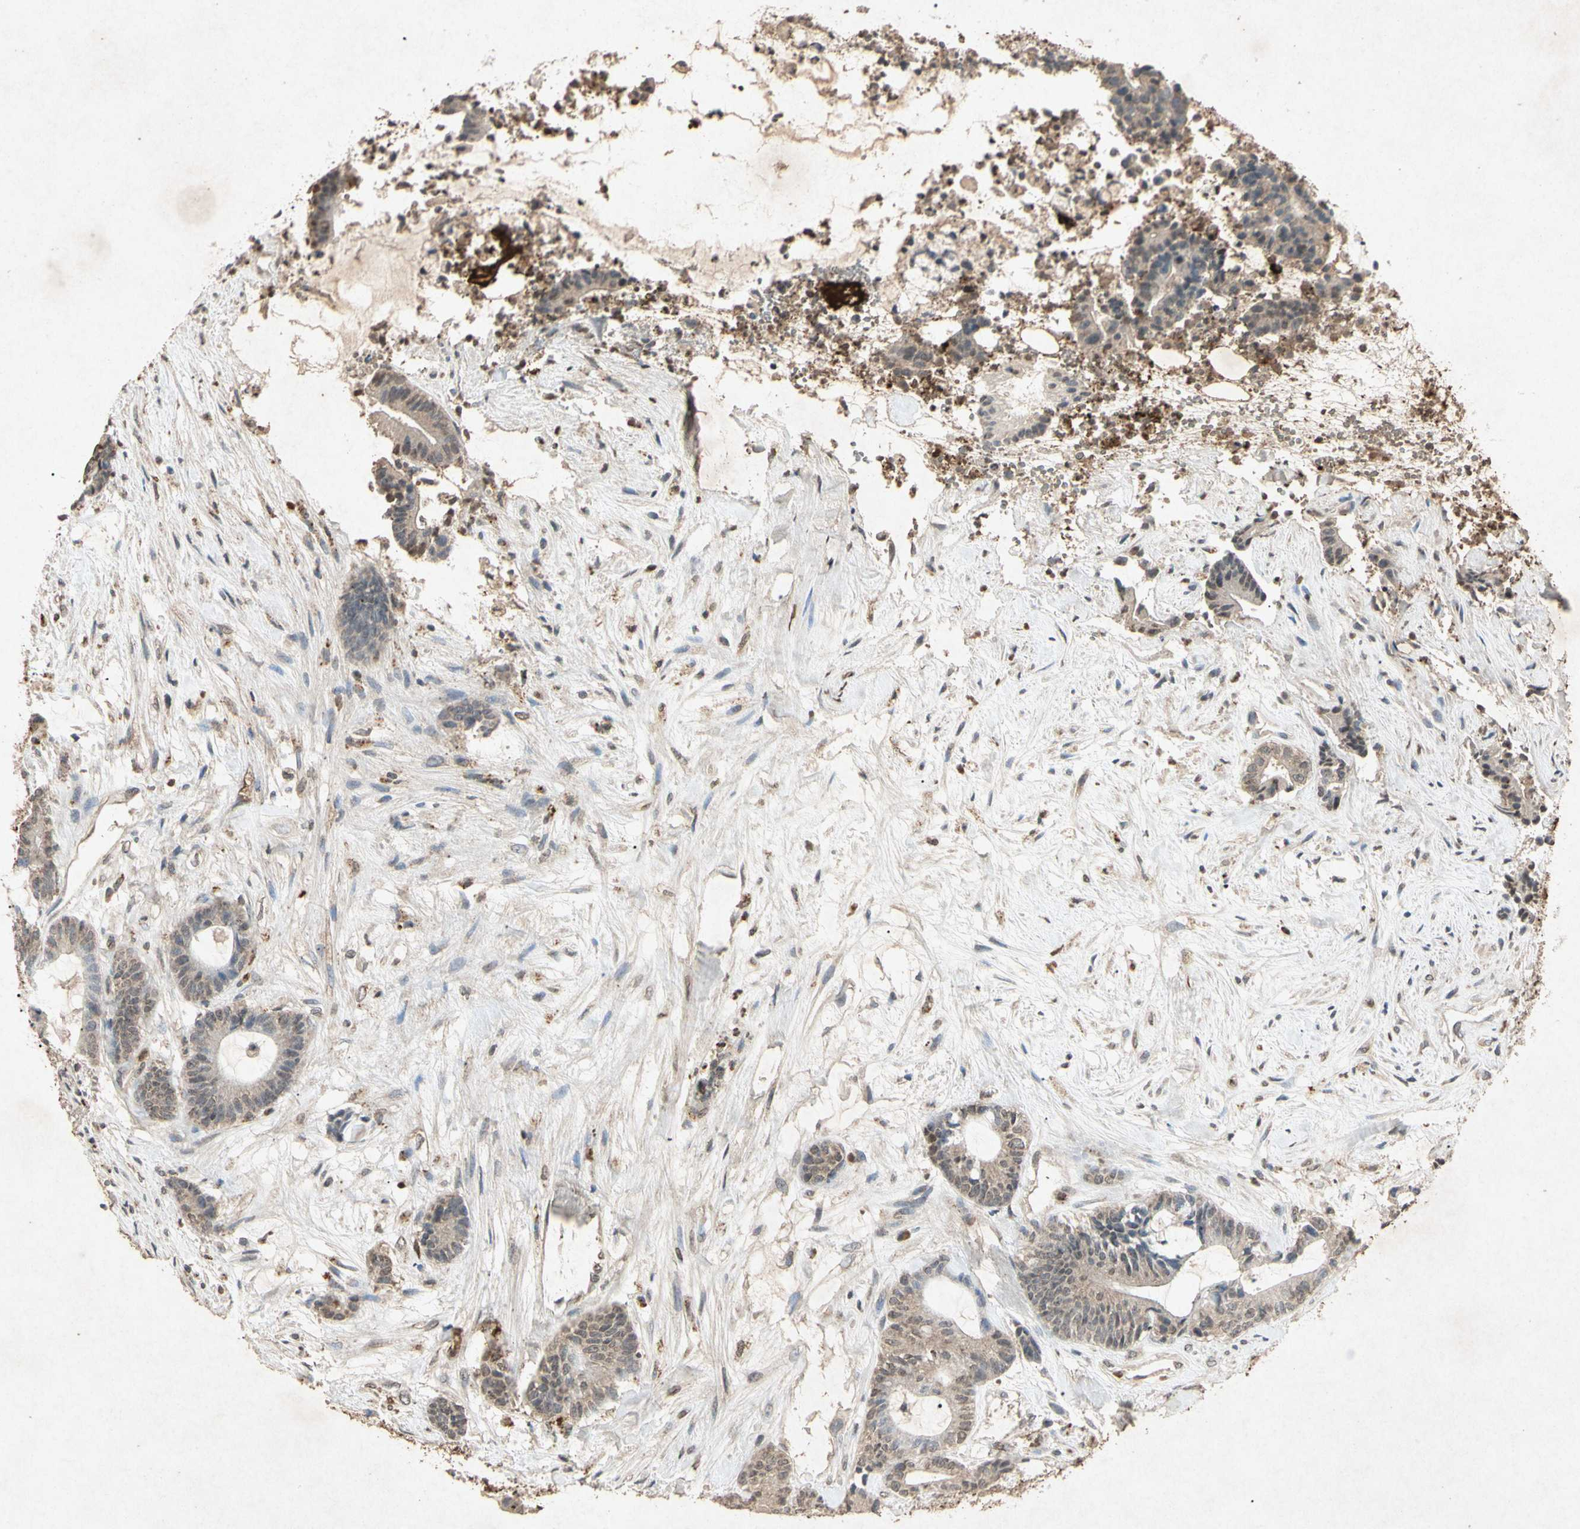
{"staining": {"intensity": "weak", "quantity": "25%-75%", "location": "cytoplasmic/membranous"}, "tissue": "colorectal cancer", "cell_type": "Tumor cells", "image_type": "cancer", "snomed": [{"axis": "morphology", "description": "Adenocarcinoma, NOS"}, {"axis": "topography", "description": "Colon"}], "caption": "Brown immunohistochemical staining in human colorectal cancer (adenocarcinoma) reveals weak cytoplasmic/membranous staining in approximately 25%-75% of tumor cells.", "gene": "MSRB1", "patient": {"sex": "female", "age": 84}}